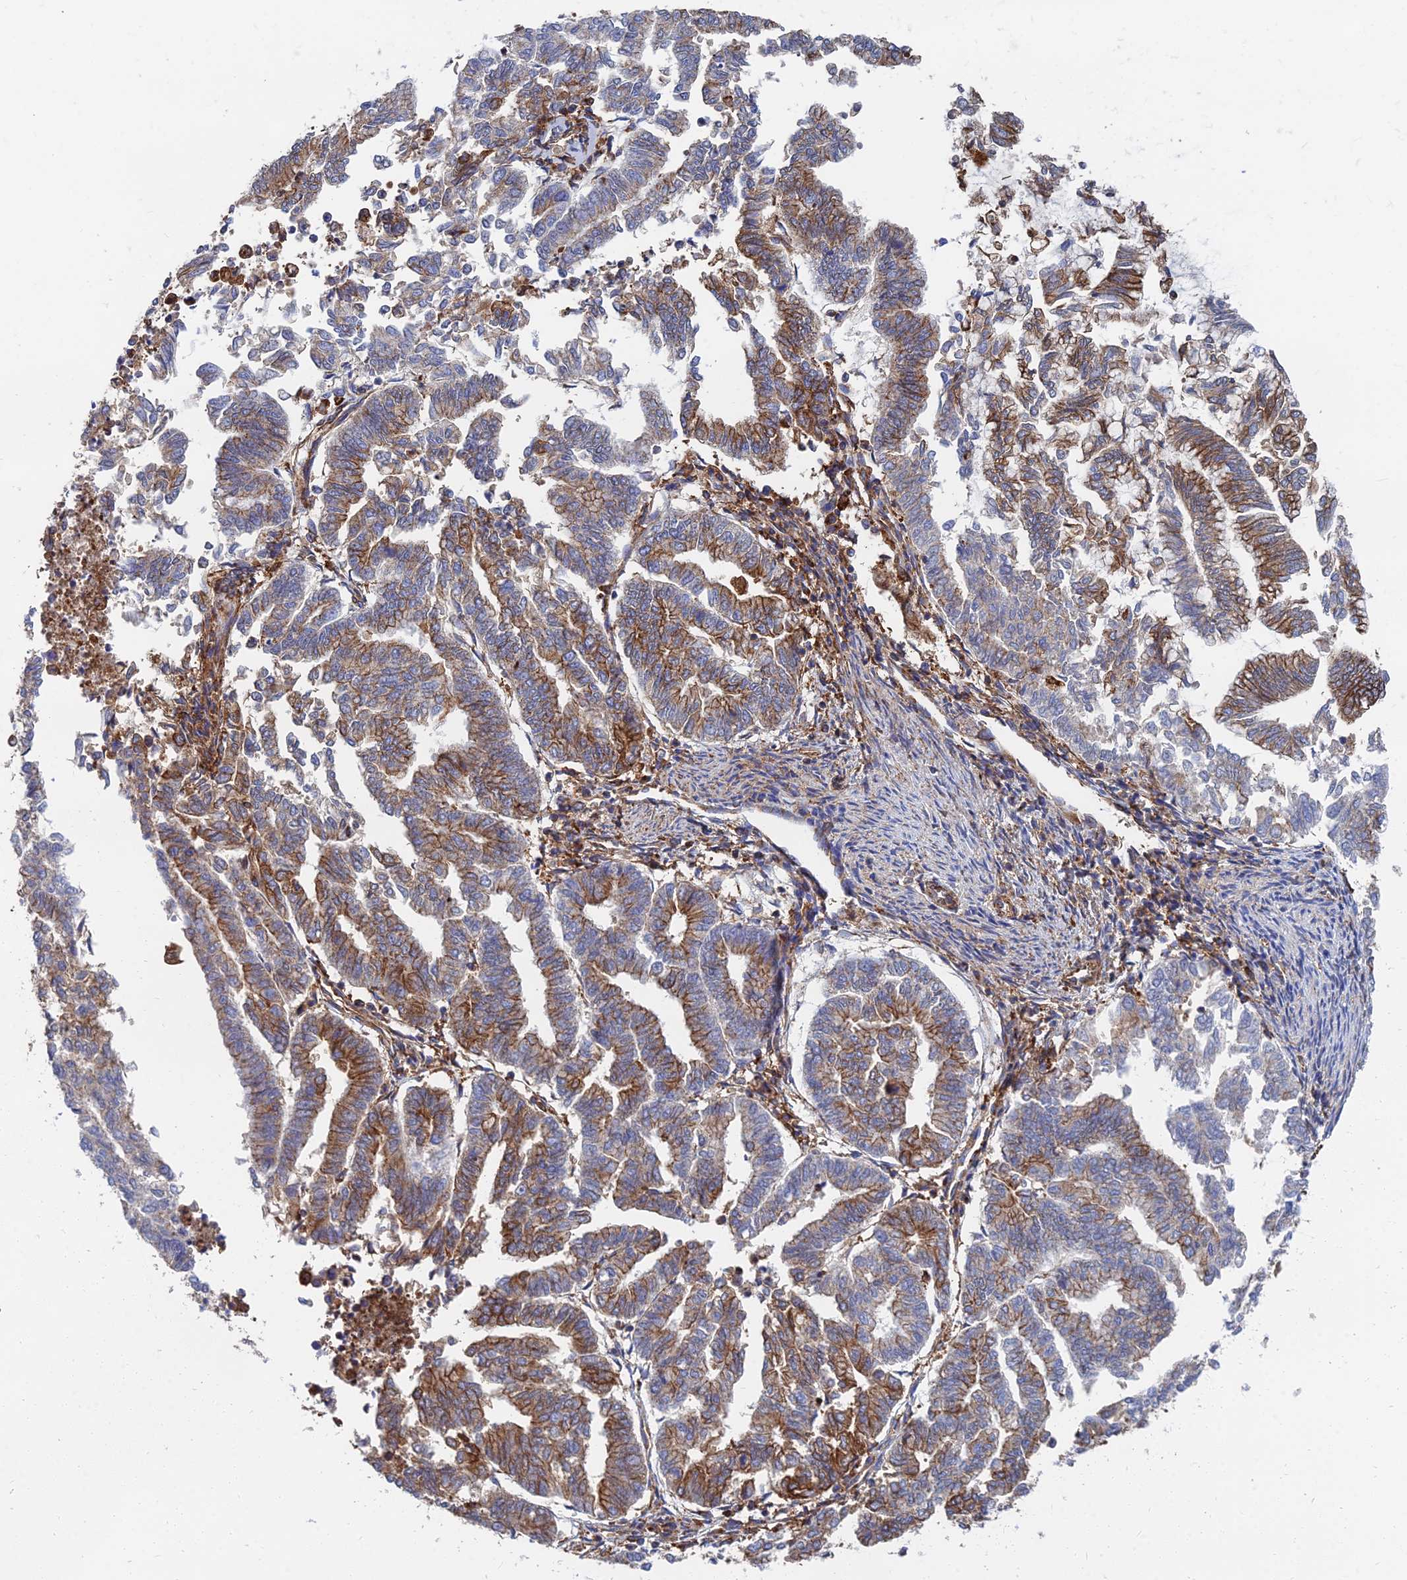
{"staining": {"intensity": "strong", "quantity": "25%-75%", "location": "cytoplasmic/membranous"}, "tissue": "endometrial cancer", "cell_type": "Tumor cells", "image_type": "cancer", "snomed": [{"axis": "morphology", "description": "Adenocarcinoma, NOS"}, {"axis": "topography", "description": "Endometrium"}], "caption": "Immunohistochemistry (IHC) of endometrial cancer (adenocarcinoma) exhibits high levels of strong cytoplasmic/membranous expression in about 25%-75% of tumor cells. The protein is stained brown, and the nuclei are stained in blue (DAB IHC with brightfield microscopy, high magnification).", "gene": "GPR42", "patient": {"sex": "female", "age": 79}}